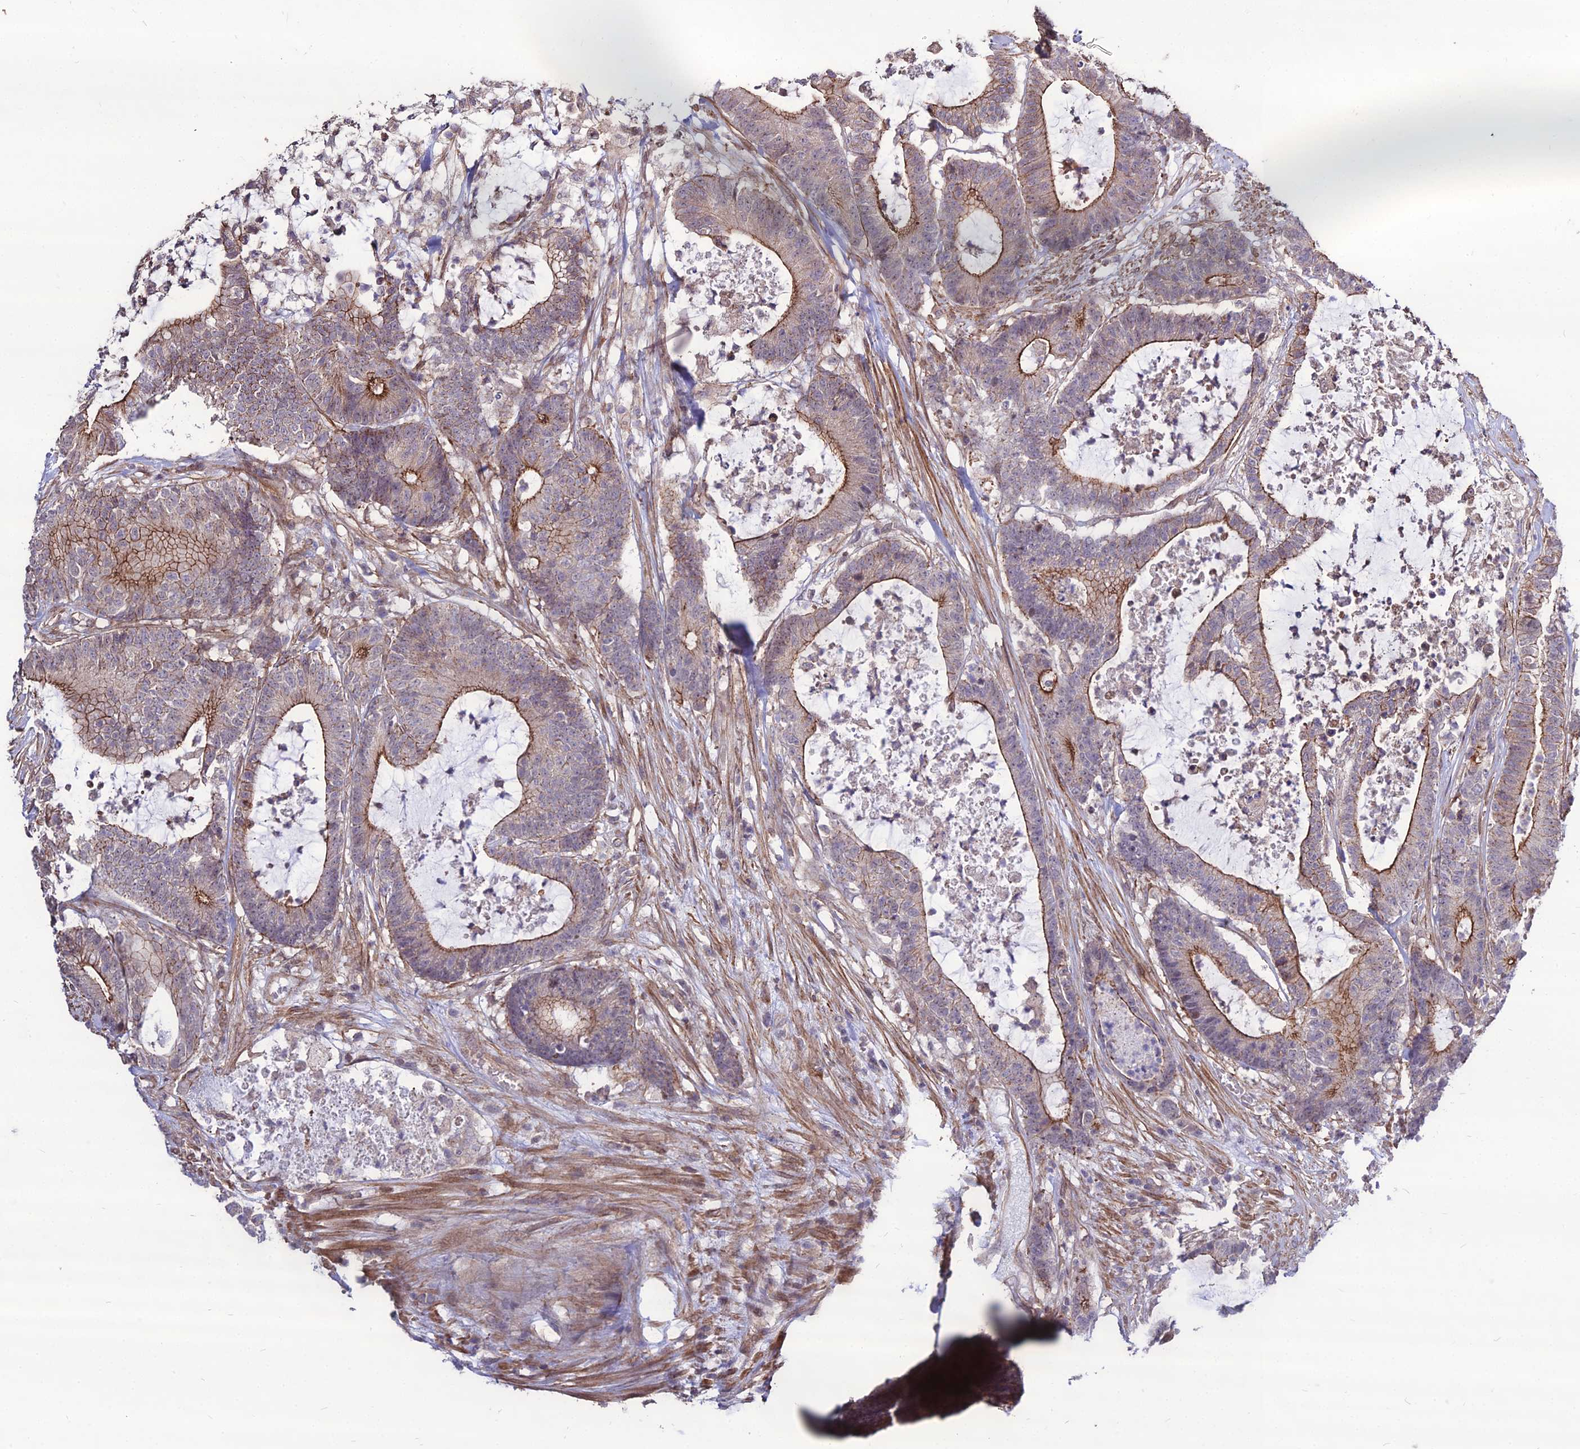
{"staining": {"intensity": "moderate", "quantity": "25%-75%", "location": "cytoplasmic/membranous"}, "tissue": "colorectal cancer", "cell_type": "Tumor cells", "image_type": "cancer", "snomed": [{"axis": "morphology", "description": "Adenocarcinoma, NOS"}, {"axis": "topography", "description": "Colon"}], "caption": "The immunohistochemical stain labels moderate cytoplasmic/membranous positivity in tumor cells of colorectal cancer (adenocarcinoma) tissue.", "gene": "TSPYL2", "patient": {"sex": "female", "age": 84}}